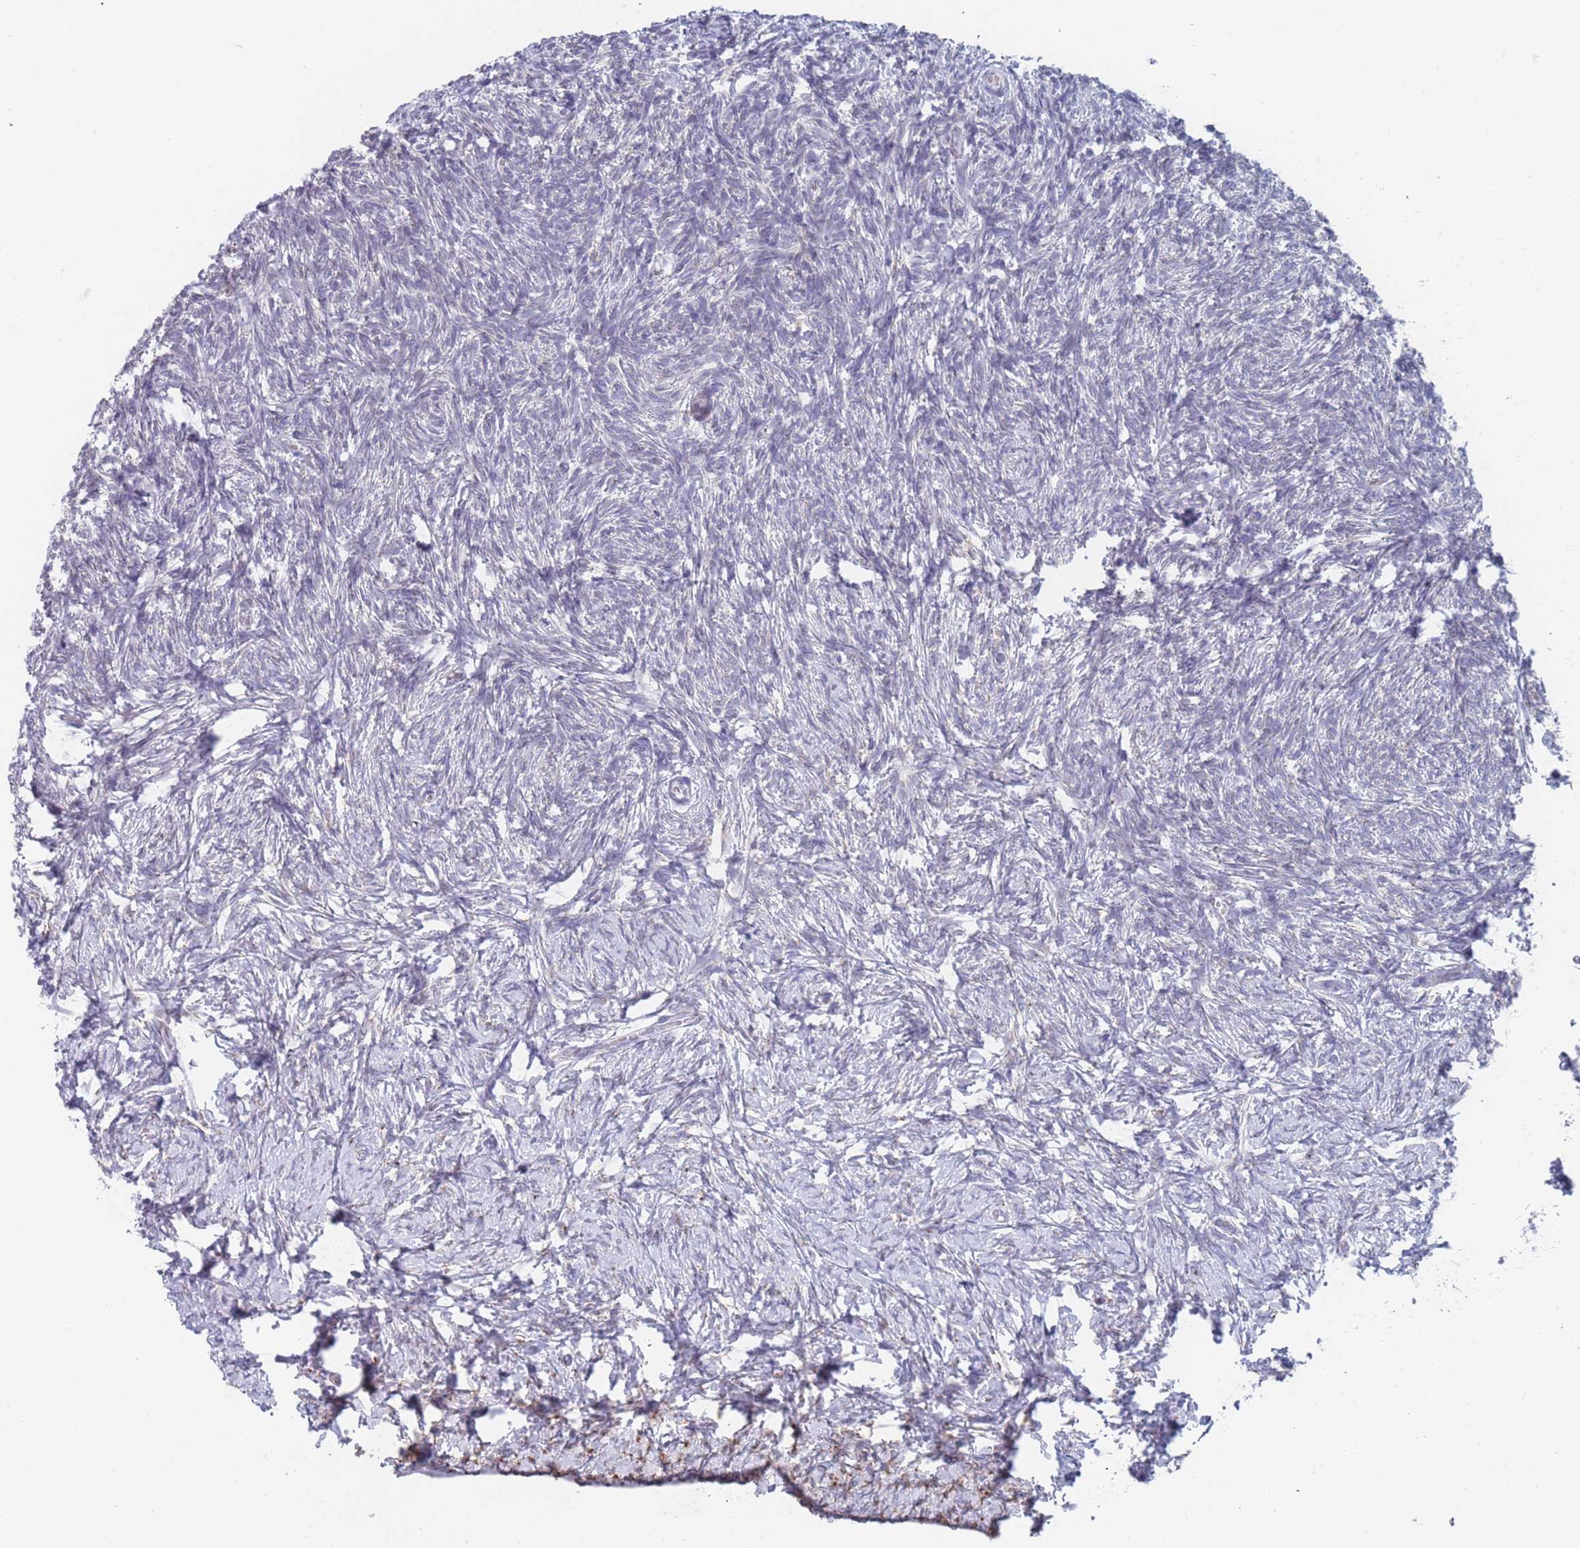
{"staining": {"intensity": "negative", "quantity": "none", "location": "none"}, "tissue": "ovary", "cell_type": "Ovarian stroma cells", "image_type": "normal", "snomed": [{"axis": "morphology", "description": "Normal tissue, NOS"}, {"axis": "topography", "description": "Ovary"}], "caption": "This is a micrograph of immunohistochemistry staining of benign ovary, which shows no positivity in ovarian stroma cells.", "gene": "TMED10", "patient": {"sex": "female", "age": 39}}